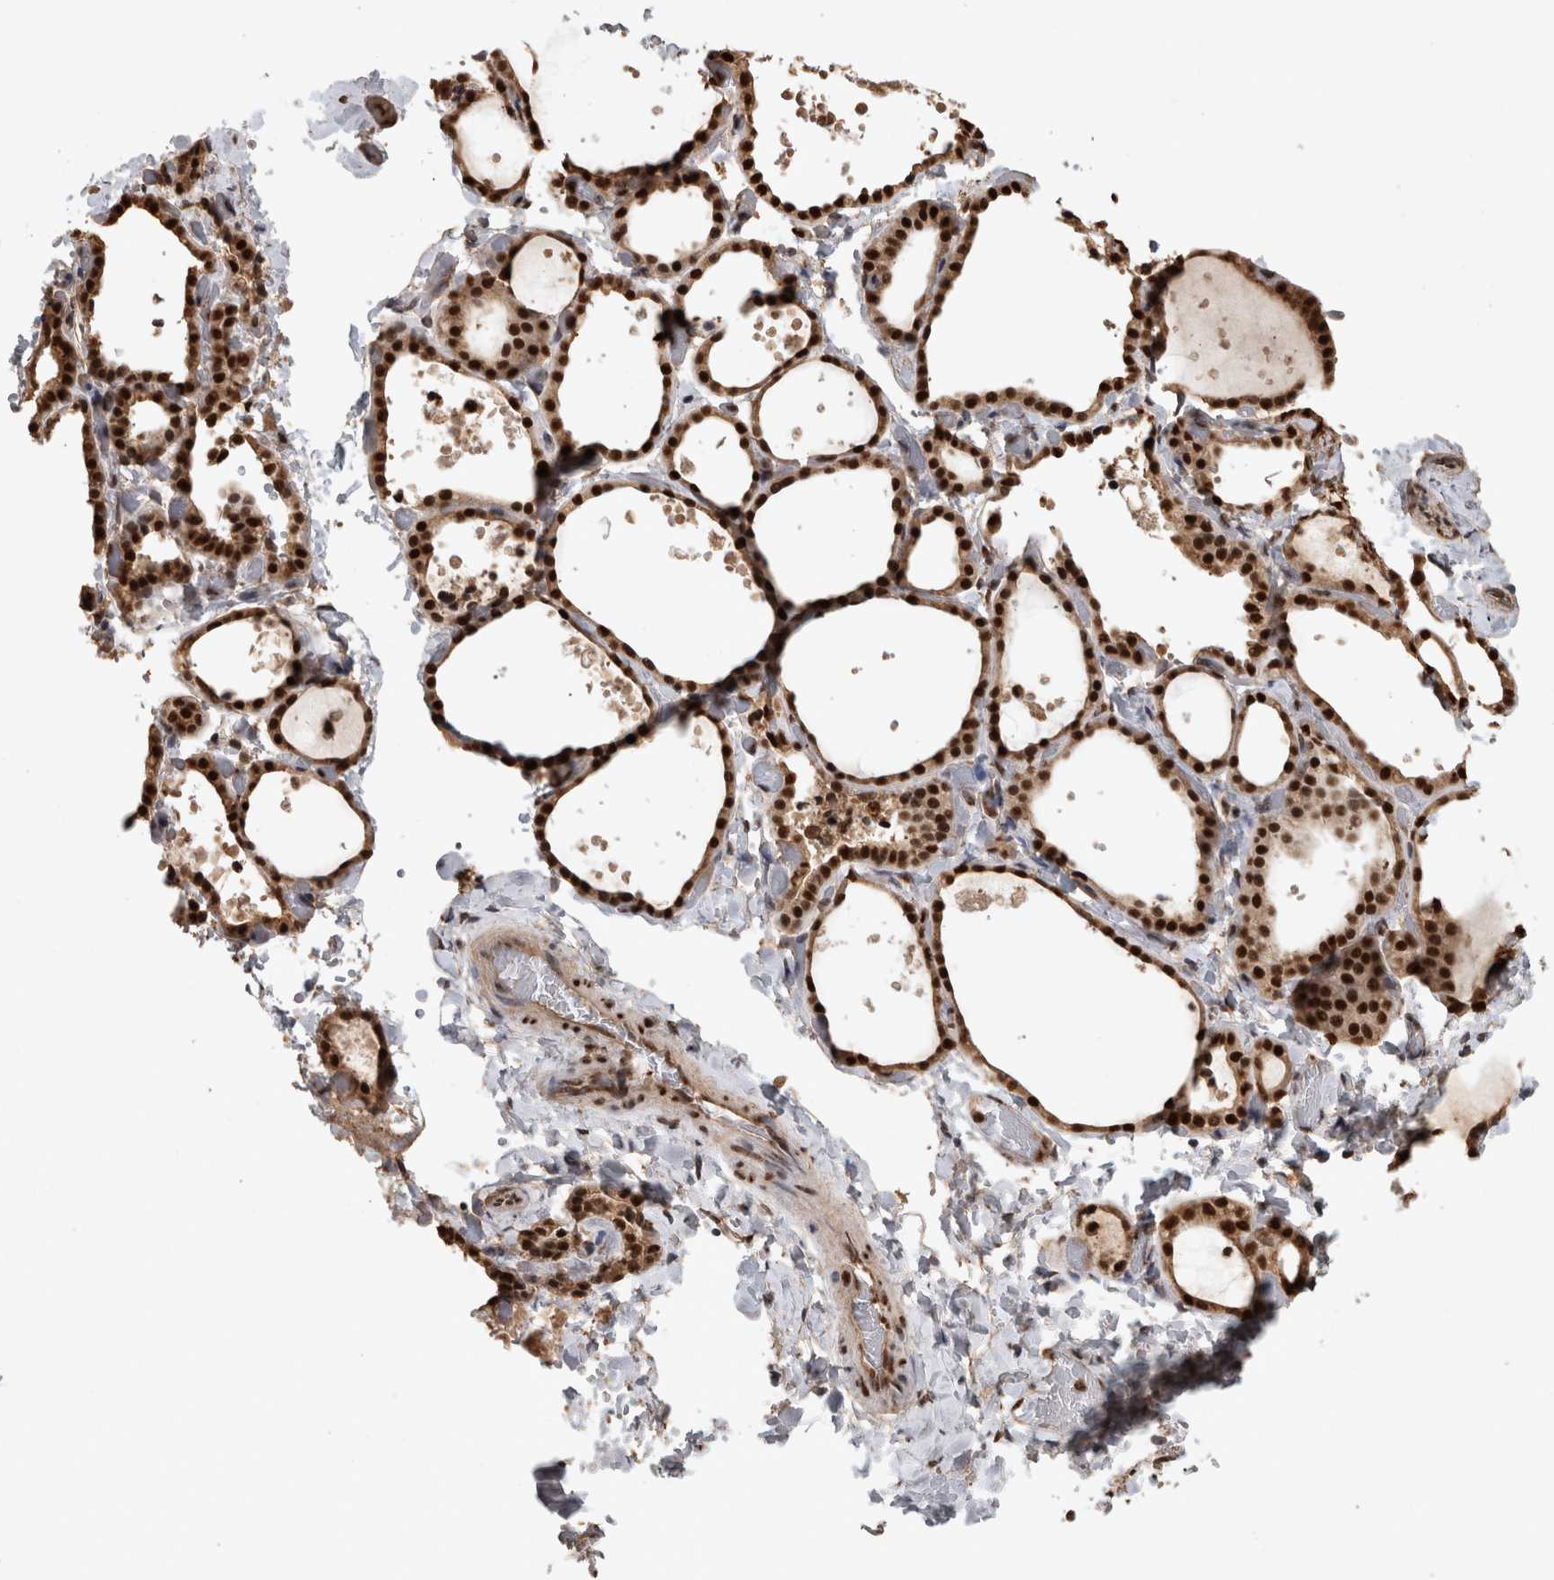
{"staining": {"intensity": "strong", "quantity": ">75%", "location": "nuclear"}, "tissue": "thyroid gland", "cell_type": "Glandular cells", "image_type": "normal", "snomed": [{"axis": "morphology", "description": "Normal tissue, NOS"}, {"axis": "topography", "description": "Thyroid gland"}], "caption": "Thyroid gland stained for a protein (brown) displays strong nuclear positive staining in about >75% of glandular cells.", "gene": "RAD50", "patient": {"sex": "female", "age": 44}}